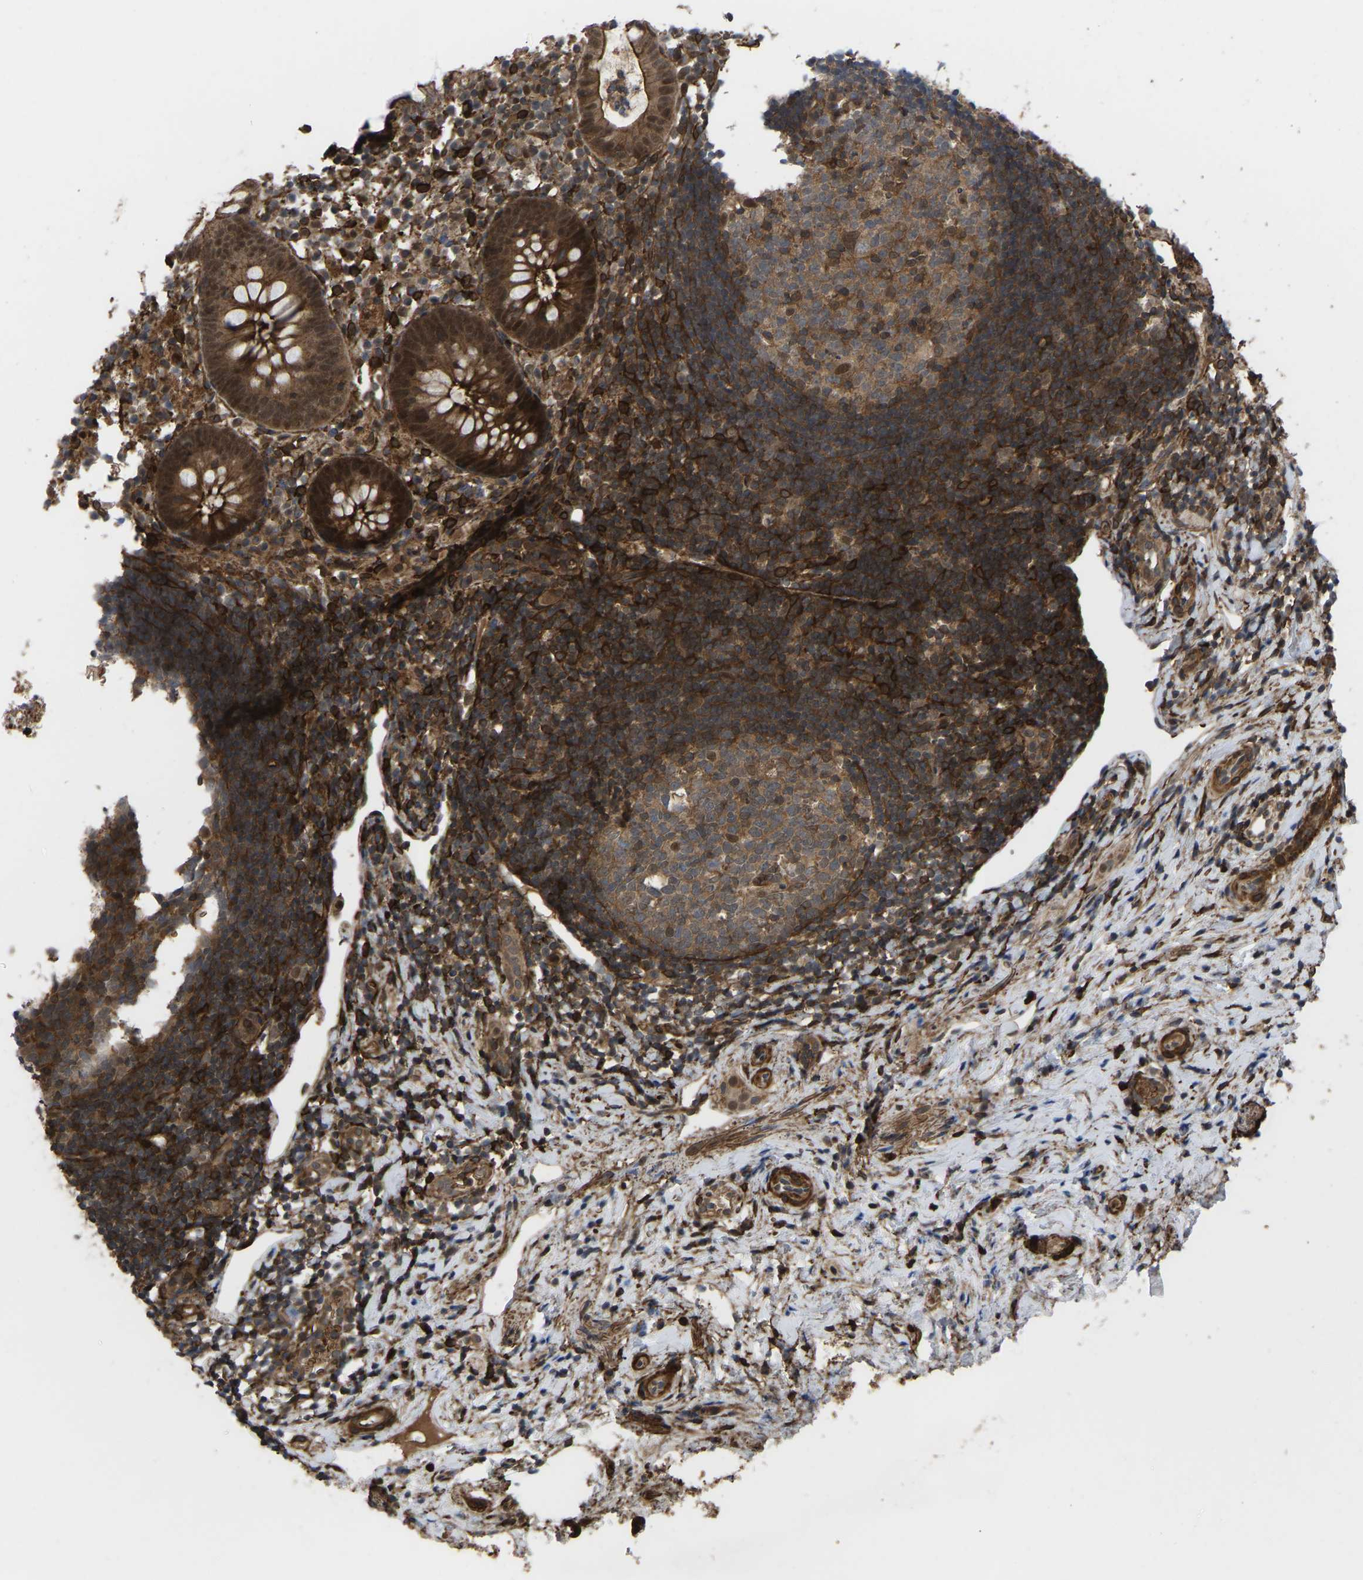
{"staining": {"intensity": "strong", "quantity": ">75%", "location": "cytoplasmic/membranous,nuclear"}, "tissue": "appendix", "cell_type": "Glandular cells", "image_type": "normal", "snomed": [{"axis": "morphology", "description": "Normal tissue, NOS"}, {"axis": "topography", "description": "Appendix"}], "caption": "IHC (DAB) staining of normal appendix exhibits strong cytoplasmic/membranous,nuclear protein staining in about >75% of glandular cells.", "gene": "CYP7B1", "patient": {"sex": "female", "age": 20}}